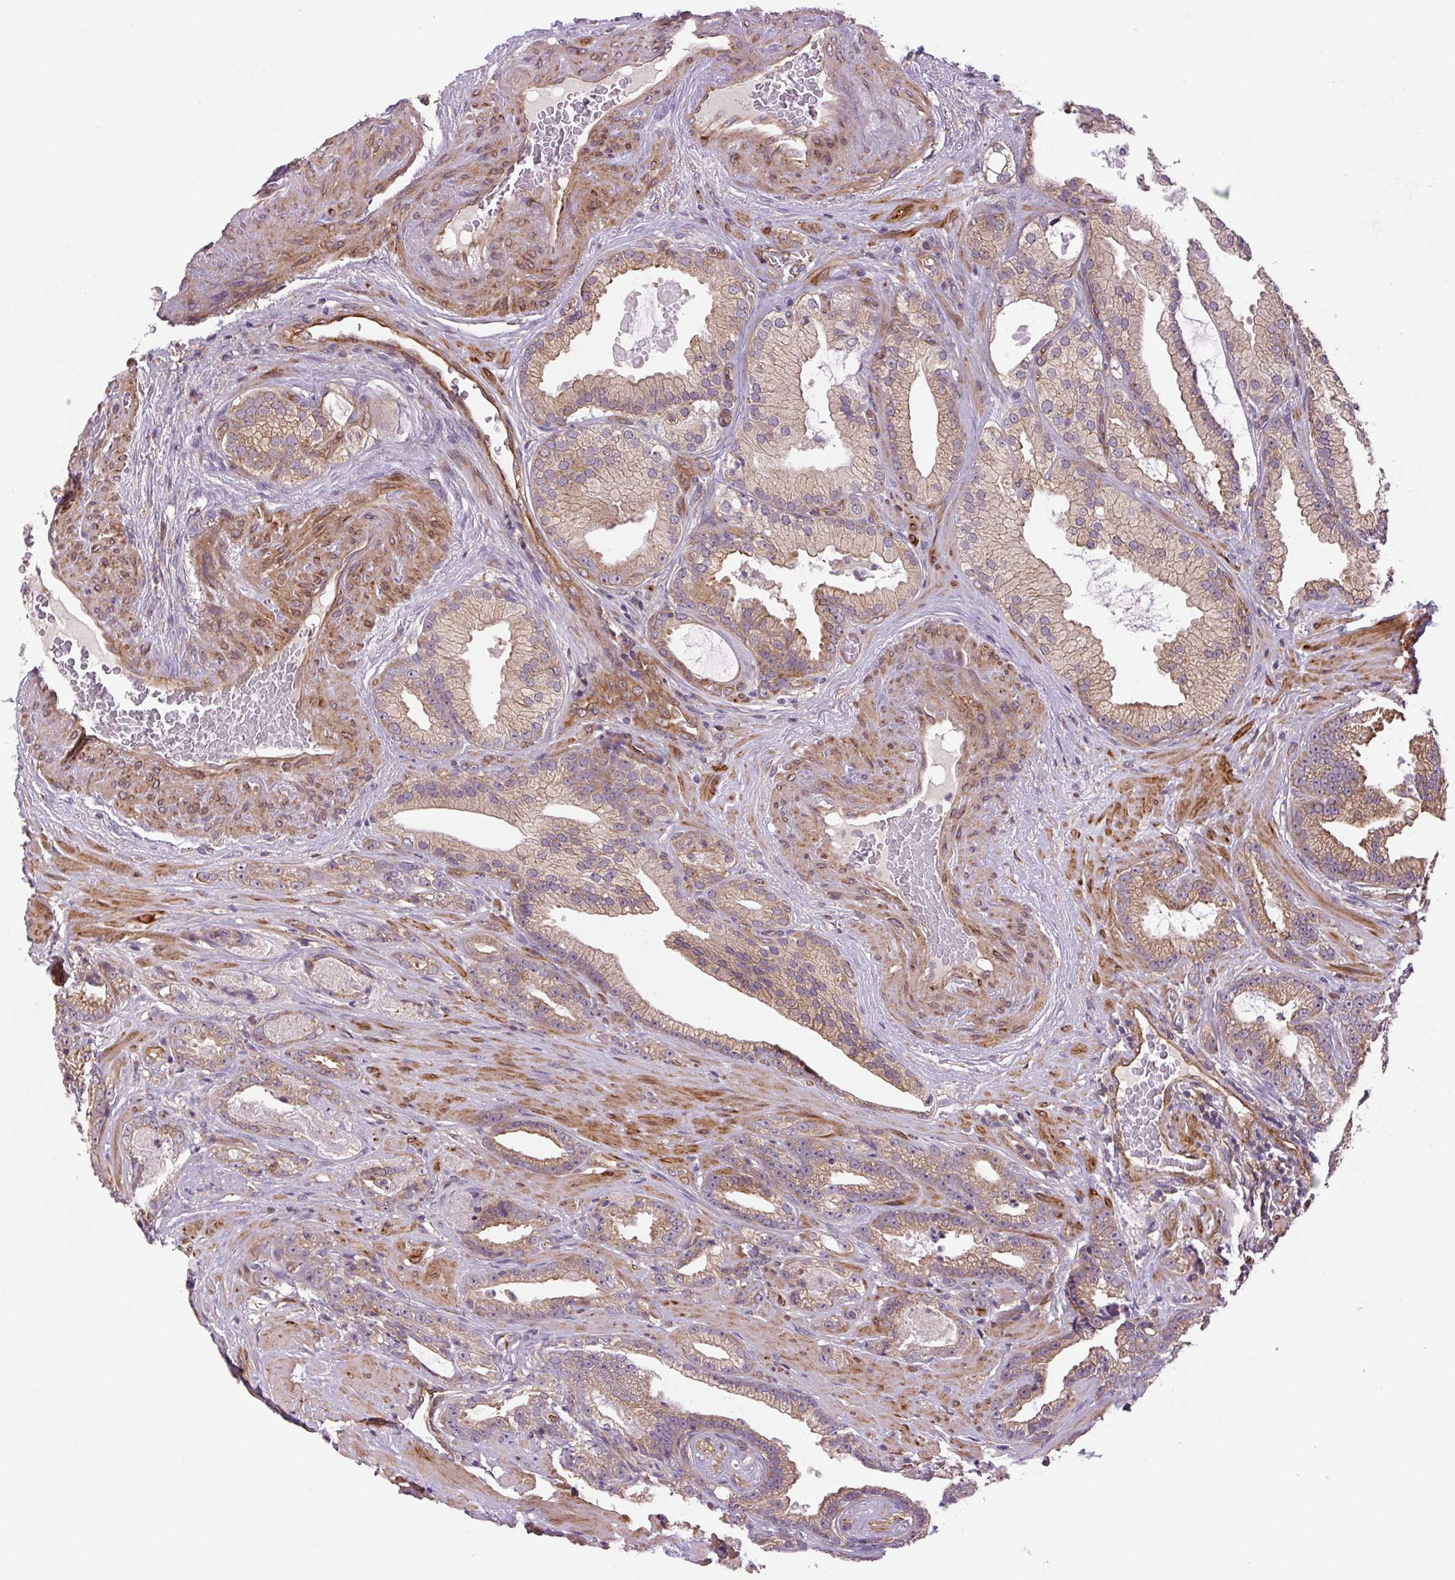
{"staining": {"intensity": "moderate", "quantity": "25%-75%", "location": "cytoplasmic/membranous"}, "tissue": "prostate cancer", "cell_type": "Tumor cells", "image_type": "cancer", "snomed": [{"axis": "morphology", "description": "Adenocarcinoma, High grade"}, {"axis": "topography", "description": "Prostate"}], "caption": "DAB immunohistochemical staining of prostate adenocarcinoma (high-grade) shows moderate cytoplasmic/membranous protein positivity in approximately 25%-75% of tumor cells.", "gene": "SEPTIN10", "patient": {"sex": "male", "age": 68}}